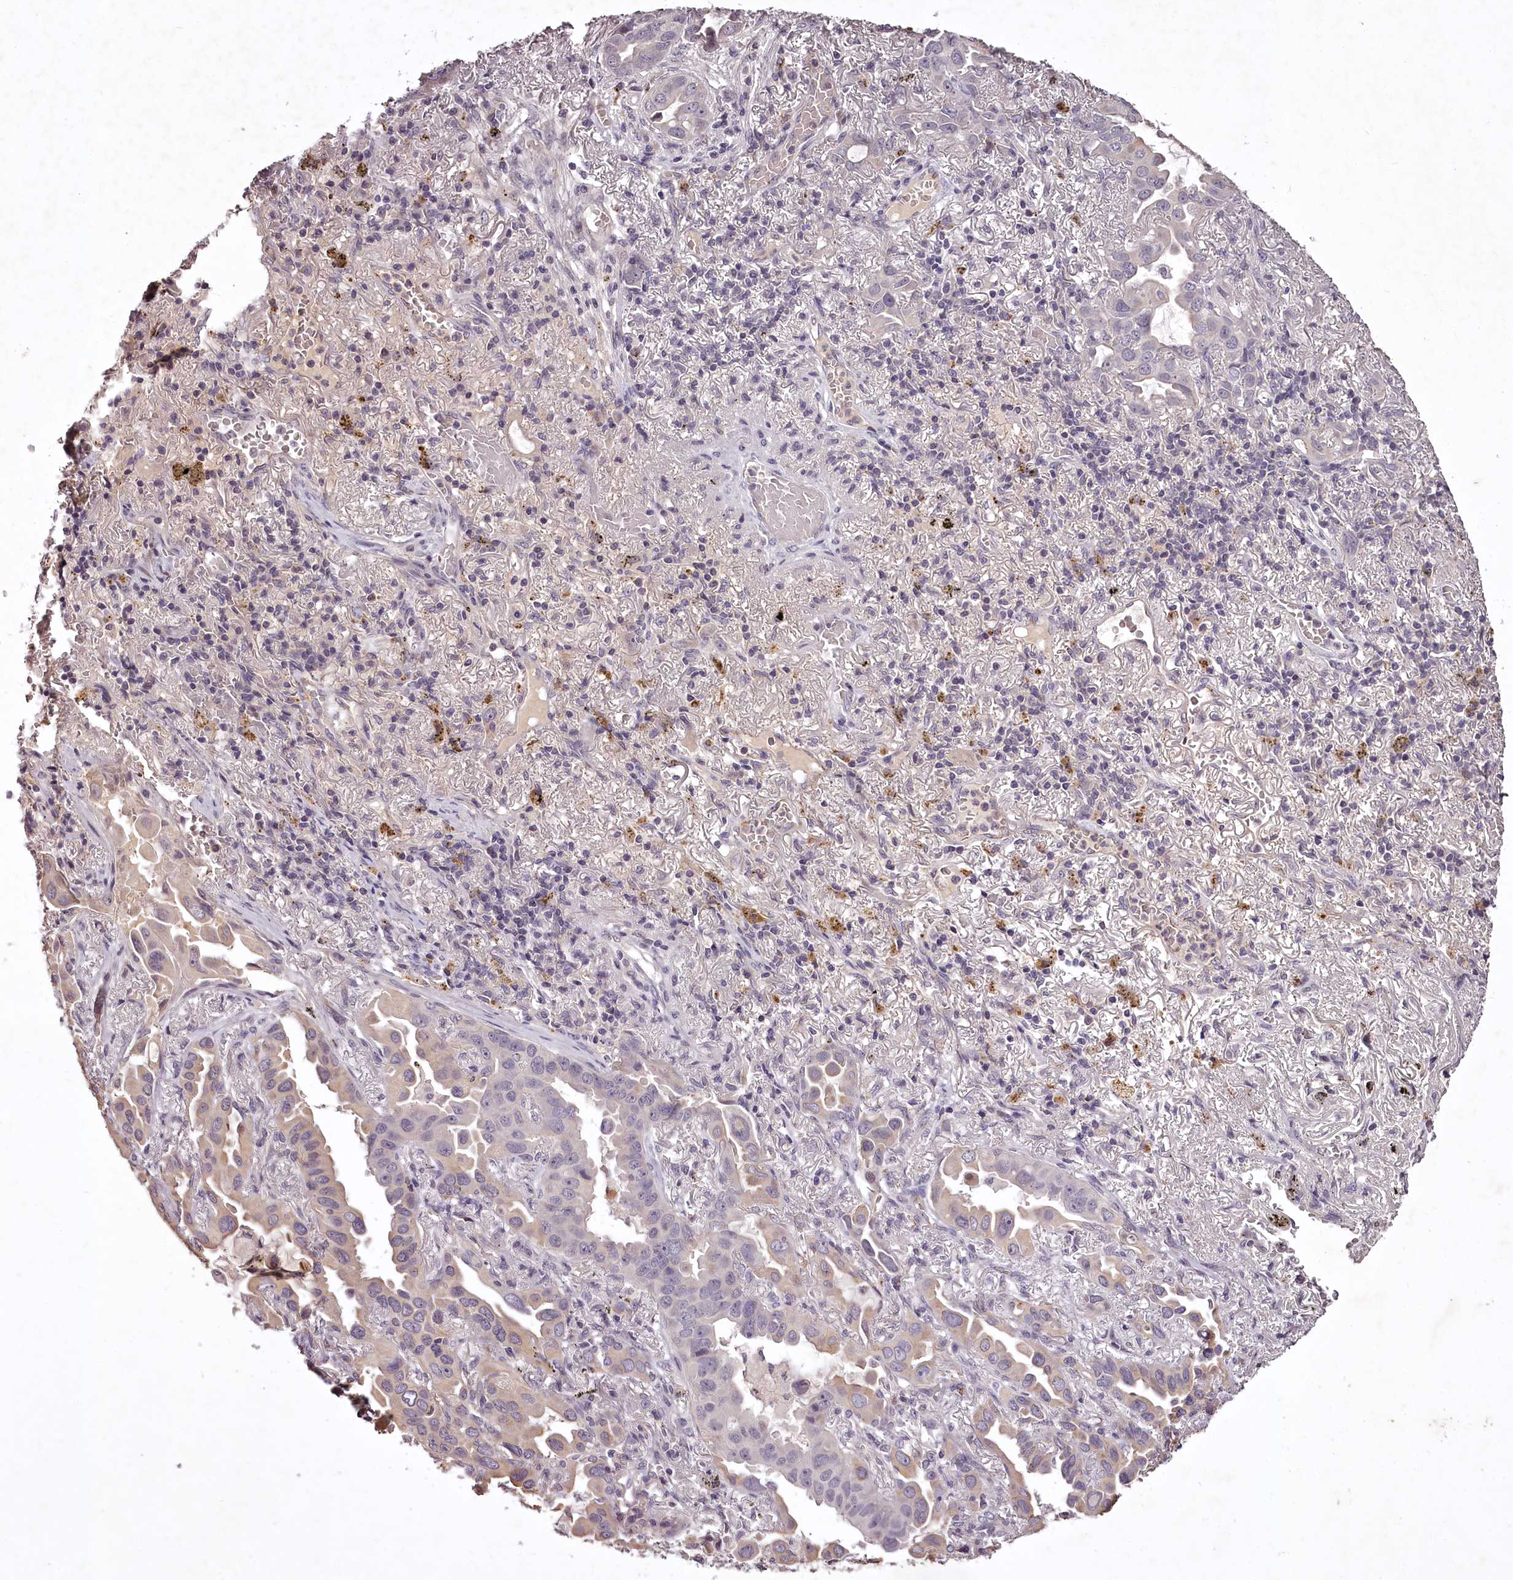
{"staining": {"intensity": "weak", "quantity": "<25%", "location": "cytoplasmic/membranous"}, "tissue": "lung cancer", "cell_type": "Tumor cells", "image_type": "cancer", "snomed": [{"axis": "morphology", "description": "Adenocarcinoma, NOS"}, {"axis": "topography", "description": "Lung"}], "caption": "A photomicrograph of lung adenocarcinoma stained for a protein reveals no brown staining in tumor cells.", "gene": "RBMXL2", "patient": {"sex": "male", "age": 64}}